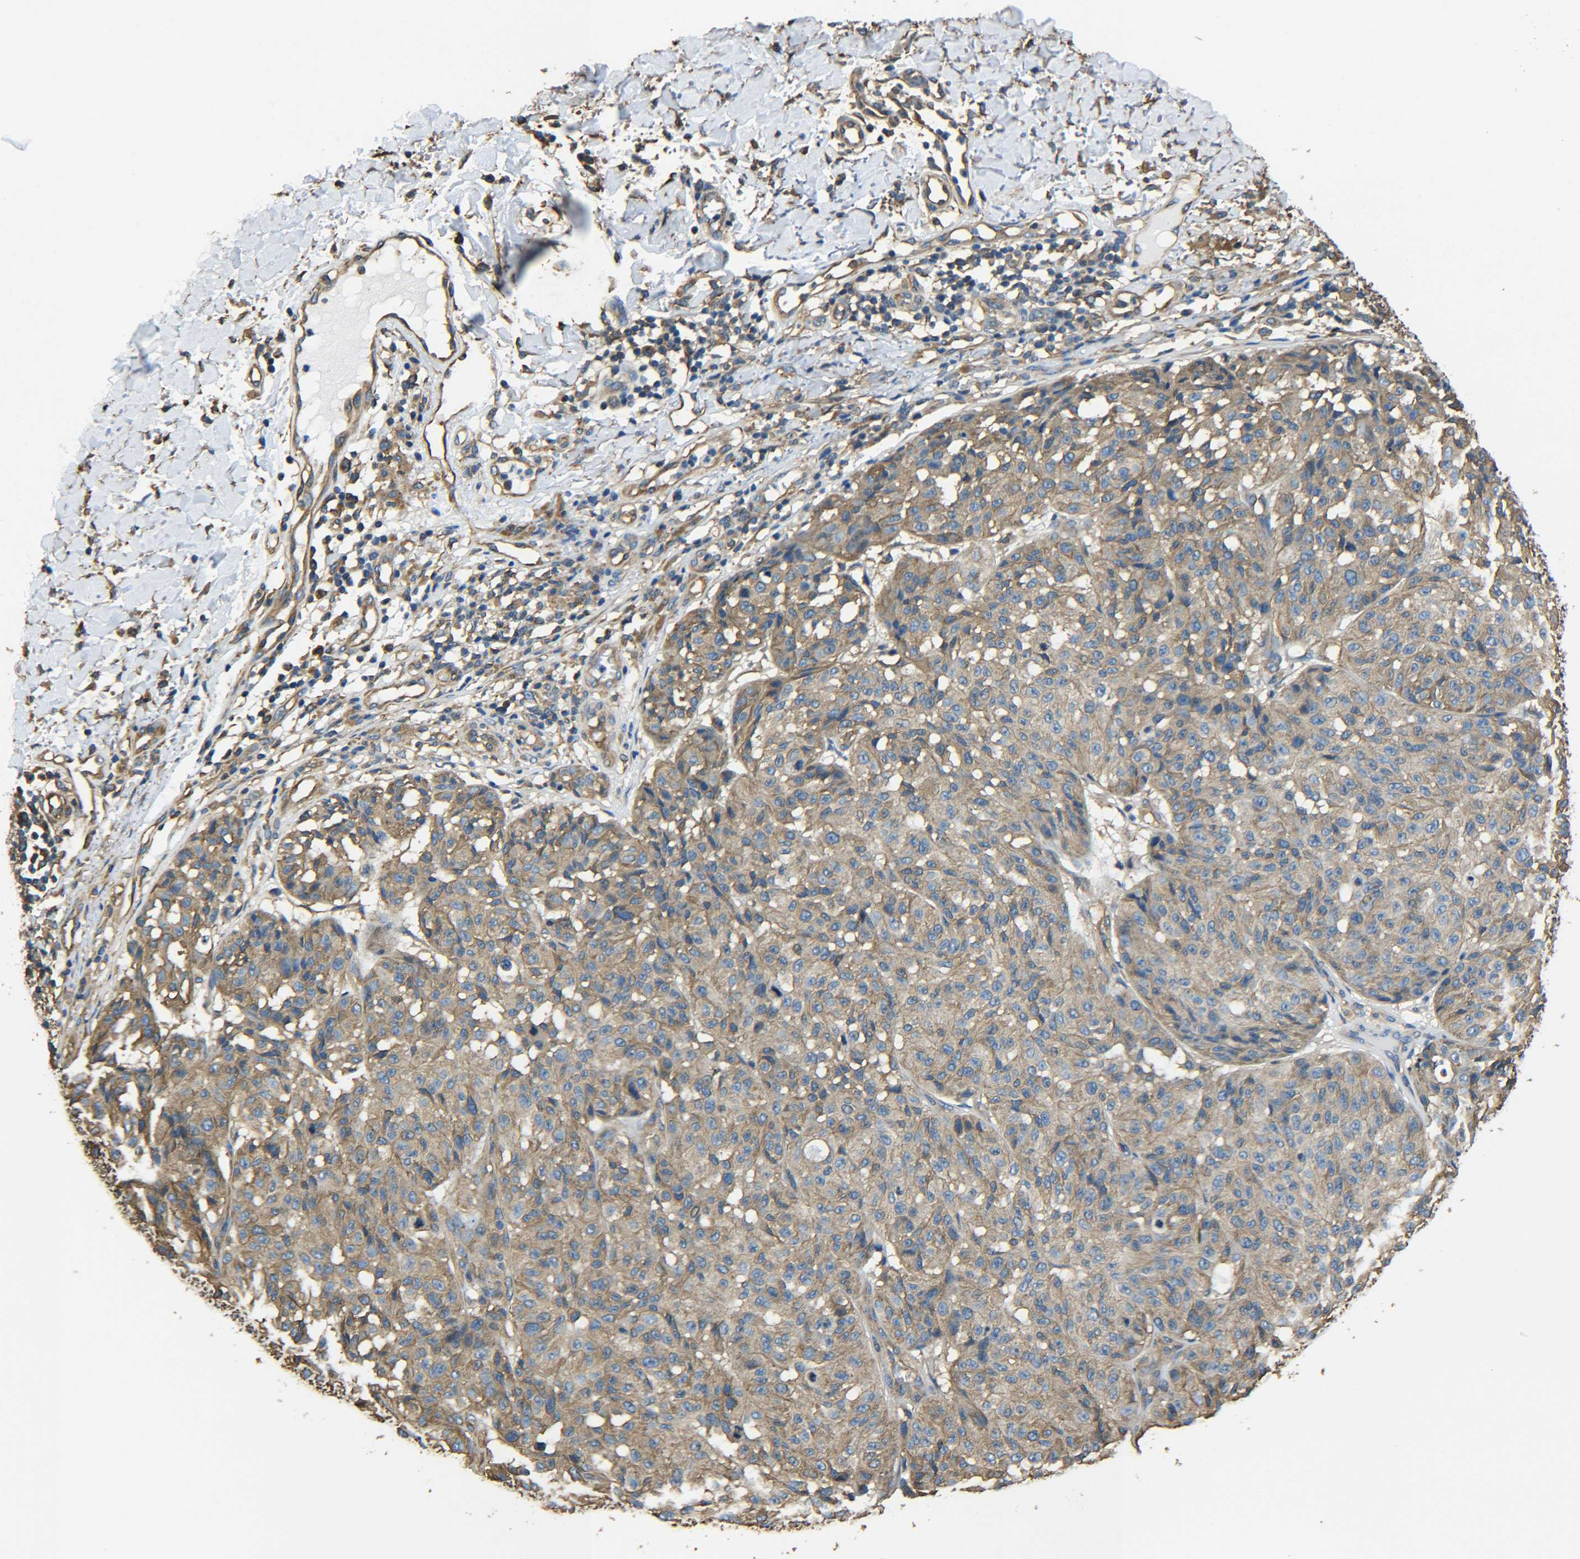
{"staining": {"intensity": "weak", "quantity": ">75%", "location": "cytoplasmic/membranous"}, "tissue": "melanoma", "cell_type": "Tumor cells", "image_type": "cancer", "snomed": [{"axis": "morphology", "description": "Malignant melanoma, NOS"}, {"axis": "topography", "description": "Skin"}], "caption": "This is an image of immunohistochemistry (IHC) staining of melanoma, which shows weak expression in the cytoplasmic/membranous of tumor cells.", "gene": "TUBB", "patient": {"sex": "female", "age": 46}}